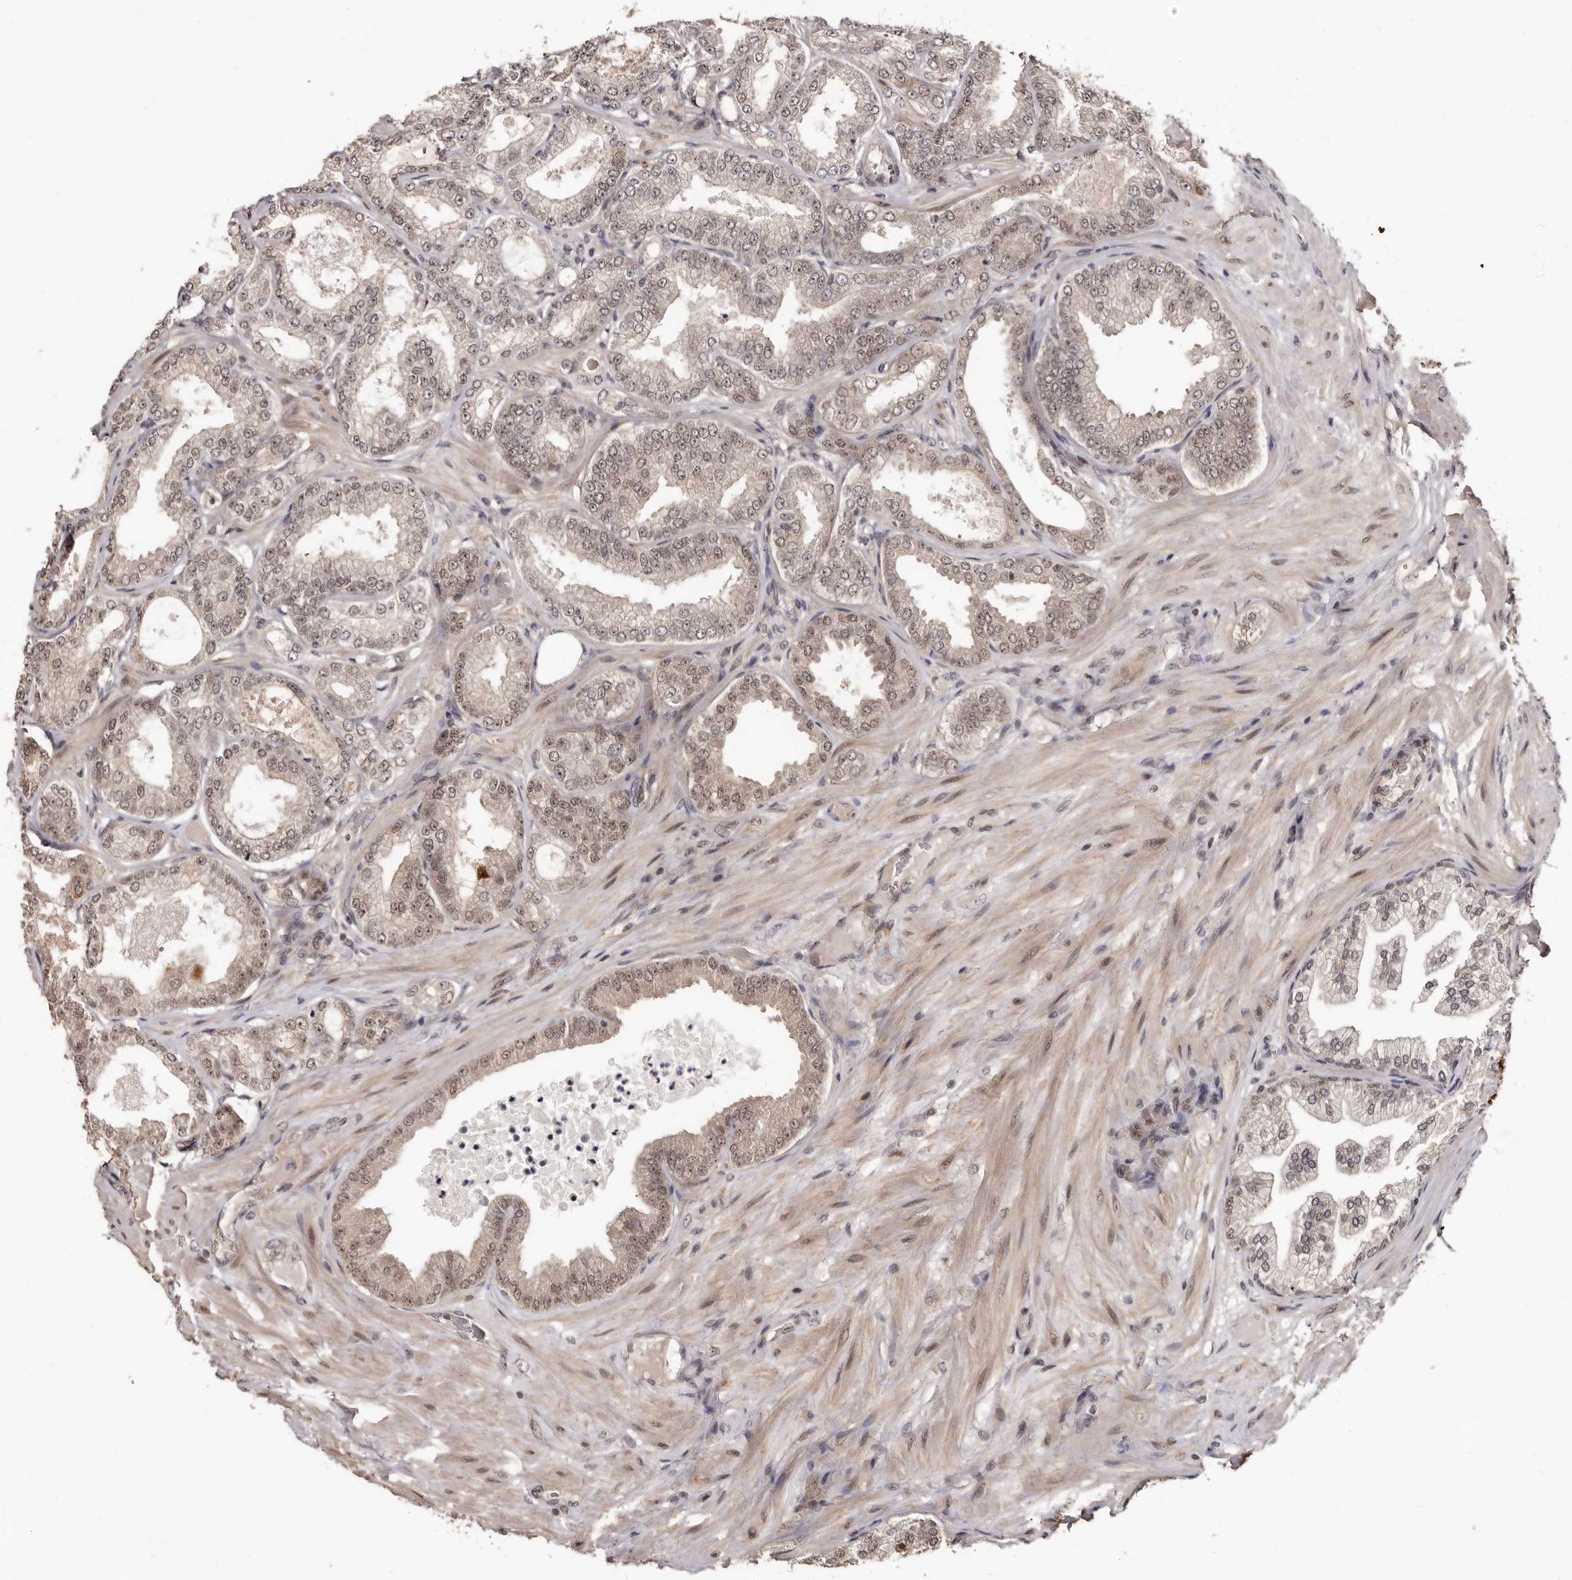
{"staining": {"intensity": "weak", "quantity": ">75%", "location": "nuclear"}, "tissue": "prostate cancer", "cell_type": "Tumor cells", "image_type": "cancer", "snomed": [{"axis": "morphology", "description": "Adenocarcinoma, Low grade"}, {"axis": "topography", "description": "Prostate"}], "caption": "This is an image of immunohistochemistry (IHC) staining of prostate cancer (adenocarcinoma (low-grade)), which shows weak staining in the nuclear of tumor cells.", "gene": "TBC1D22B", "patient": {"sex": "male", "age": 63}}